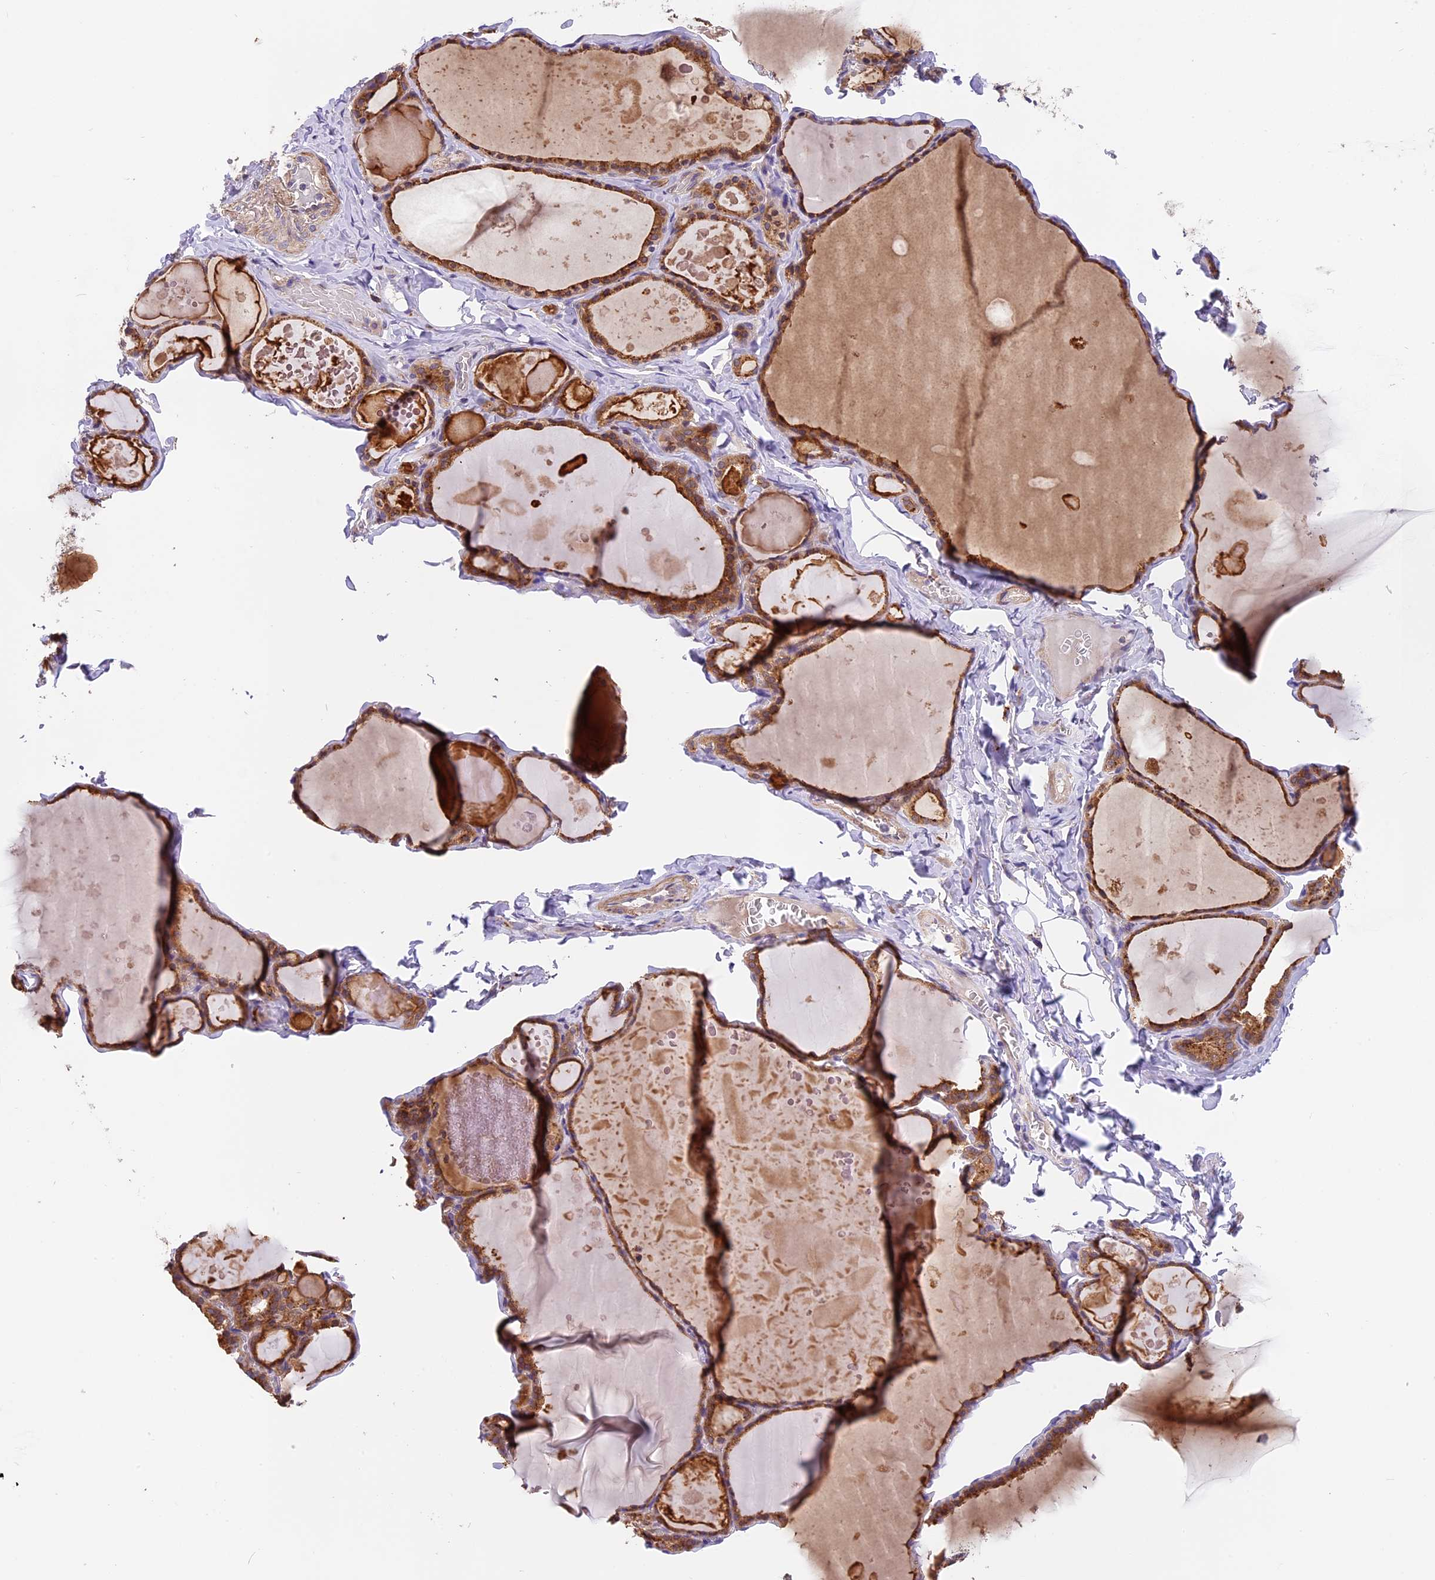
{"staining": {"intensity": "strong", "quantity": ">75%", "location": "cytoplasmic/membranous"}, "tissue": "thyroid gland", "cell_type": "Glandular cells", "image_type": "normal", "snomed": [{"axis": "morphology", "description": "Normal tissue, NOS"}, {"axis": "topography", "description": "Thyroid gland"}], "caption": "Glandular cells demonstrate high levels of strong cytoplasmic/membranous expression in approximately >75% of cells in benign human thyroid gland. Using DAB (brown) and hematoxylin (blue) stains, captured at high magnification using brightfield microscopy.", "gene": "COPE", "patient": {"sex": "male", "age": 56}}